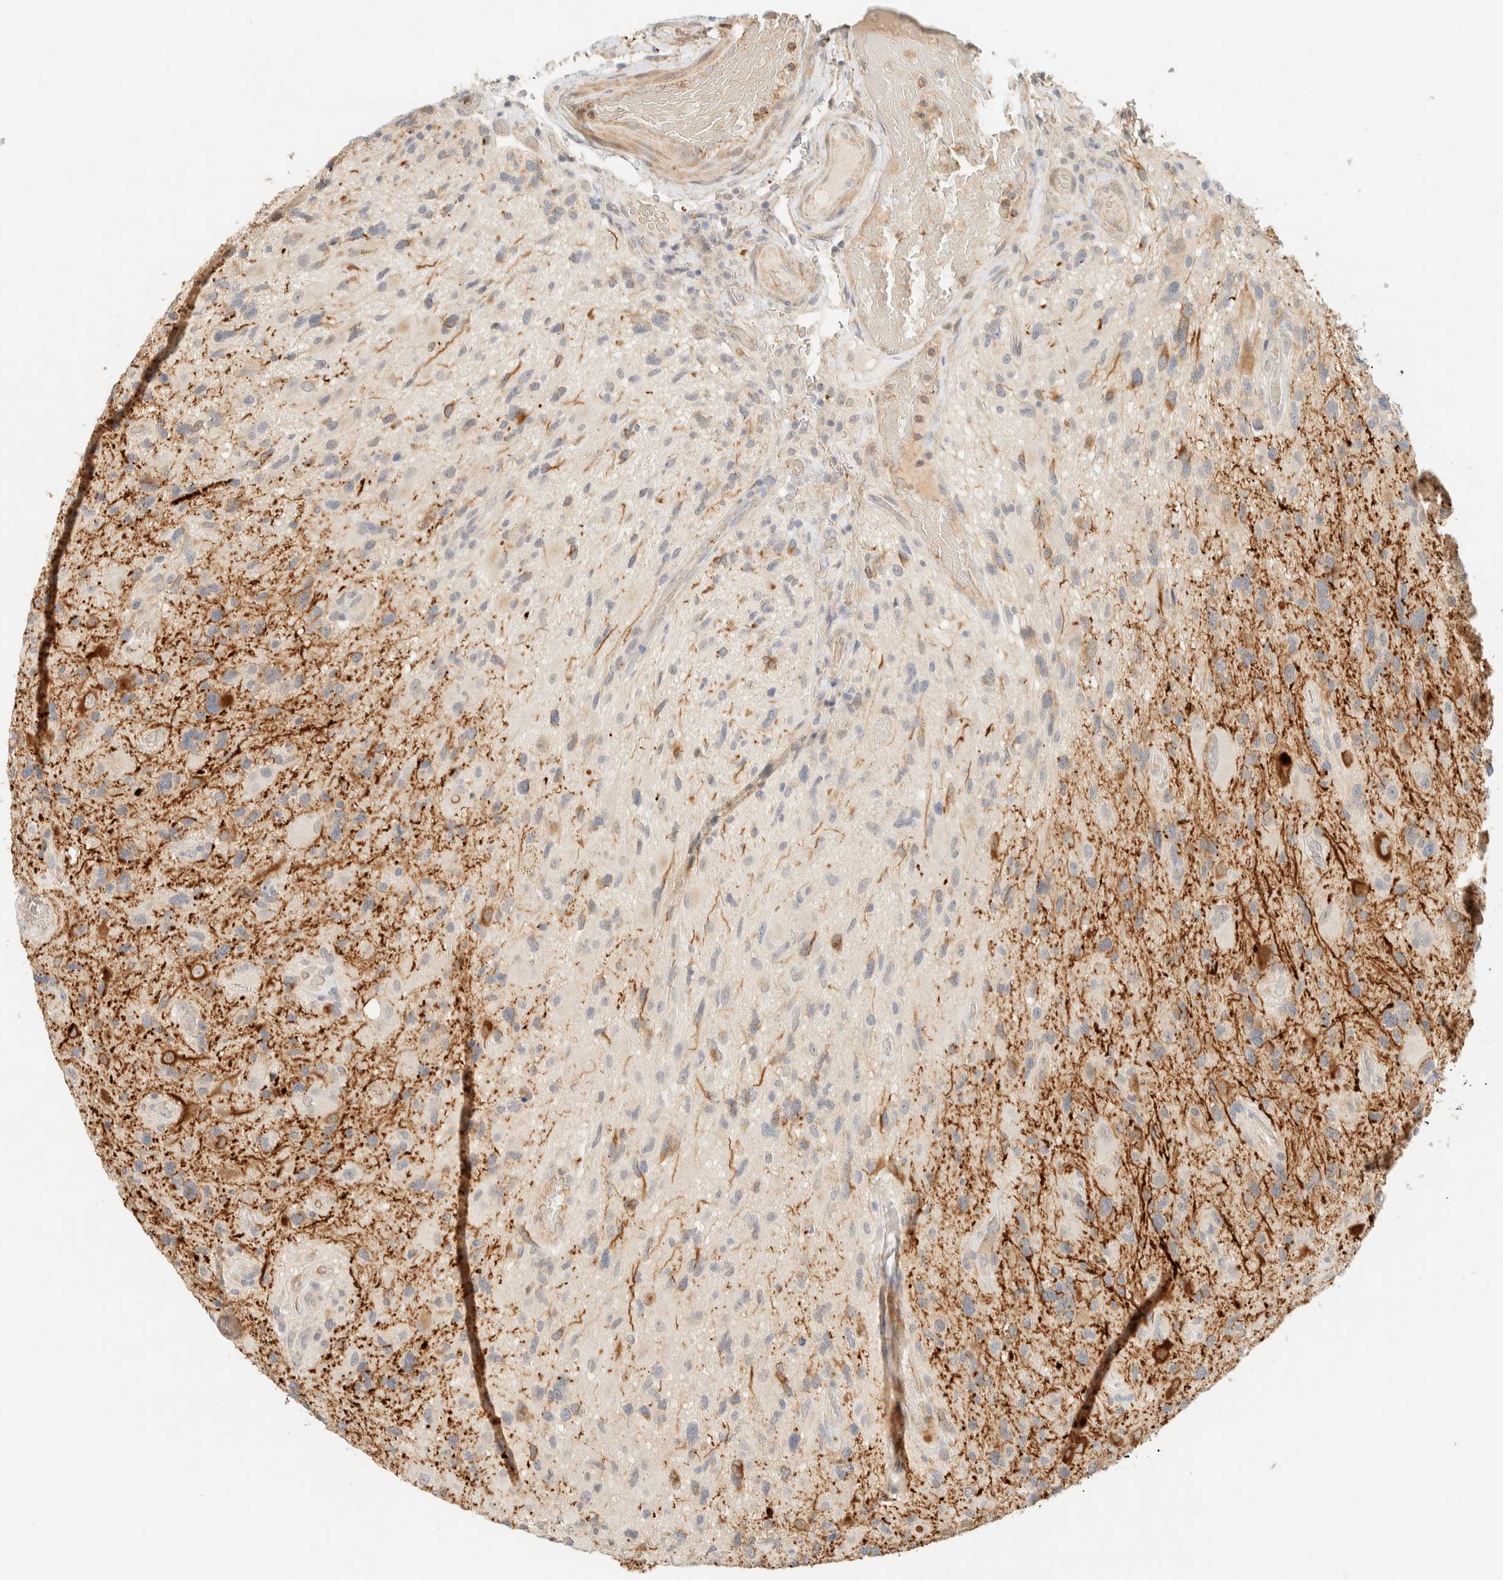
{"staining": {"intensity": "negative", "quantity": "none", "location": "none"}, "tissue": "glioma", "cell_type": "Tumor cells", "image_type": "cancer", "snomed": [{"axis": "morphology", "description": "Glioma, malignant, High grade"}, {"axis": "topography", "description": "Brain"}], "caption": "Malignant high-grade glioma was stained to show a protein in brown. There is no significant positivity in tumor cells.", "gene": "TNK1", "patient": {"sex": "male", "age": 33}}